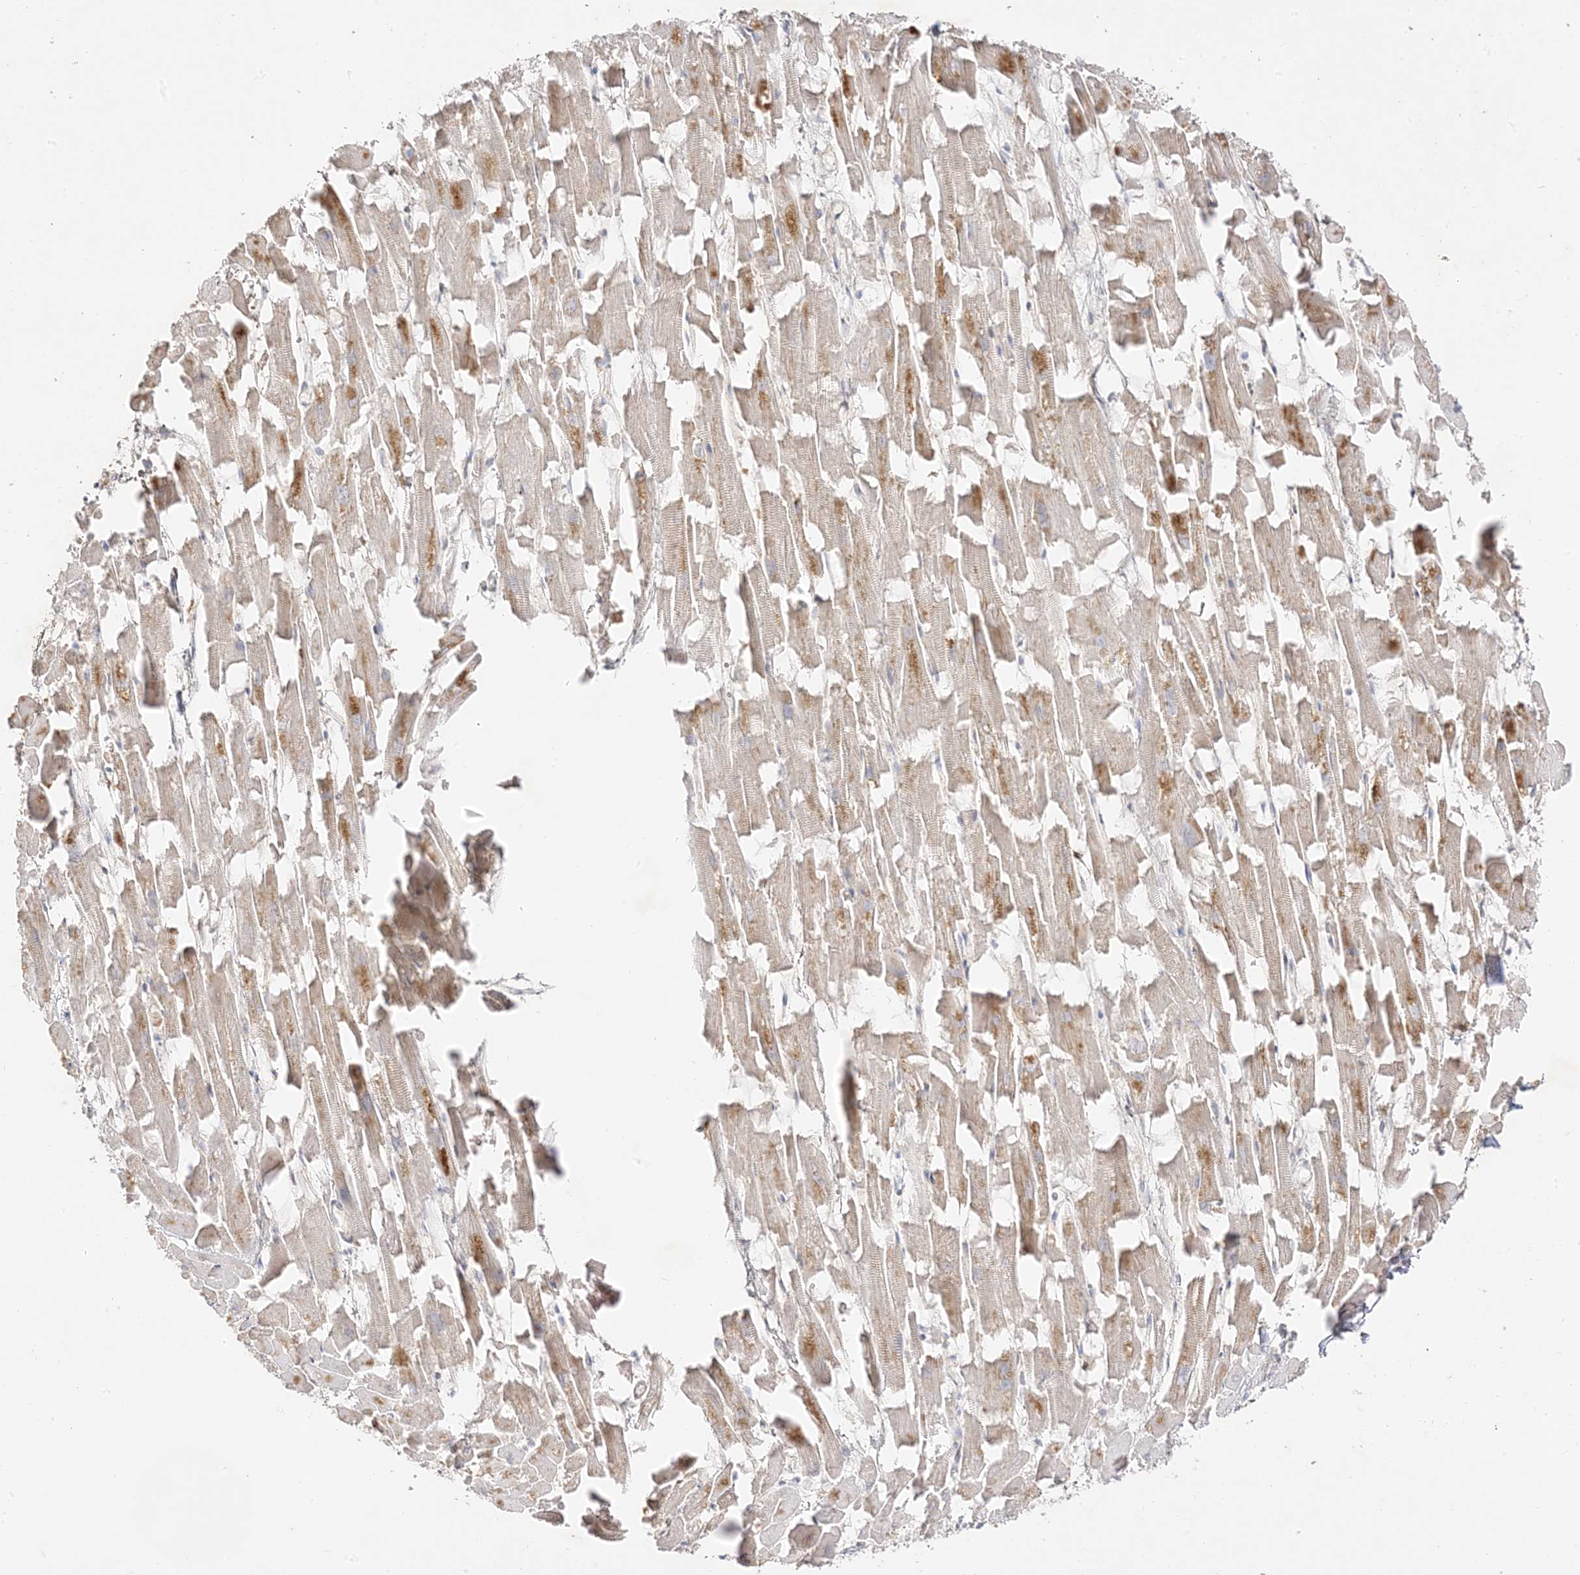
{"staining": {"intensity": "weak", "quantity": "<25%", "location": "cytoplasmic/membranous"}, "tissue": "heart muscle", "cell_type": "Cardiomyocytes", "image_type": "normal", "snomed": [{"axis": "morphology", "description": "Normal tissue, NOS"}, {"axis": "topography", "description": "Heart"}], "caption": "There is no significant staining in cardiomyocytes of heart muscle. (Immunohistochemistry (ihc), brightfield microscopy, high magnification).", "gene": "TRANK1", "patient": {"sex": "female", "age": 64}}